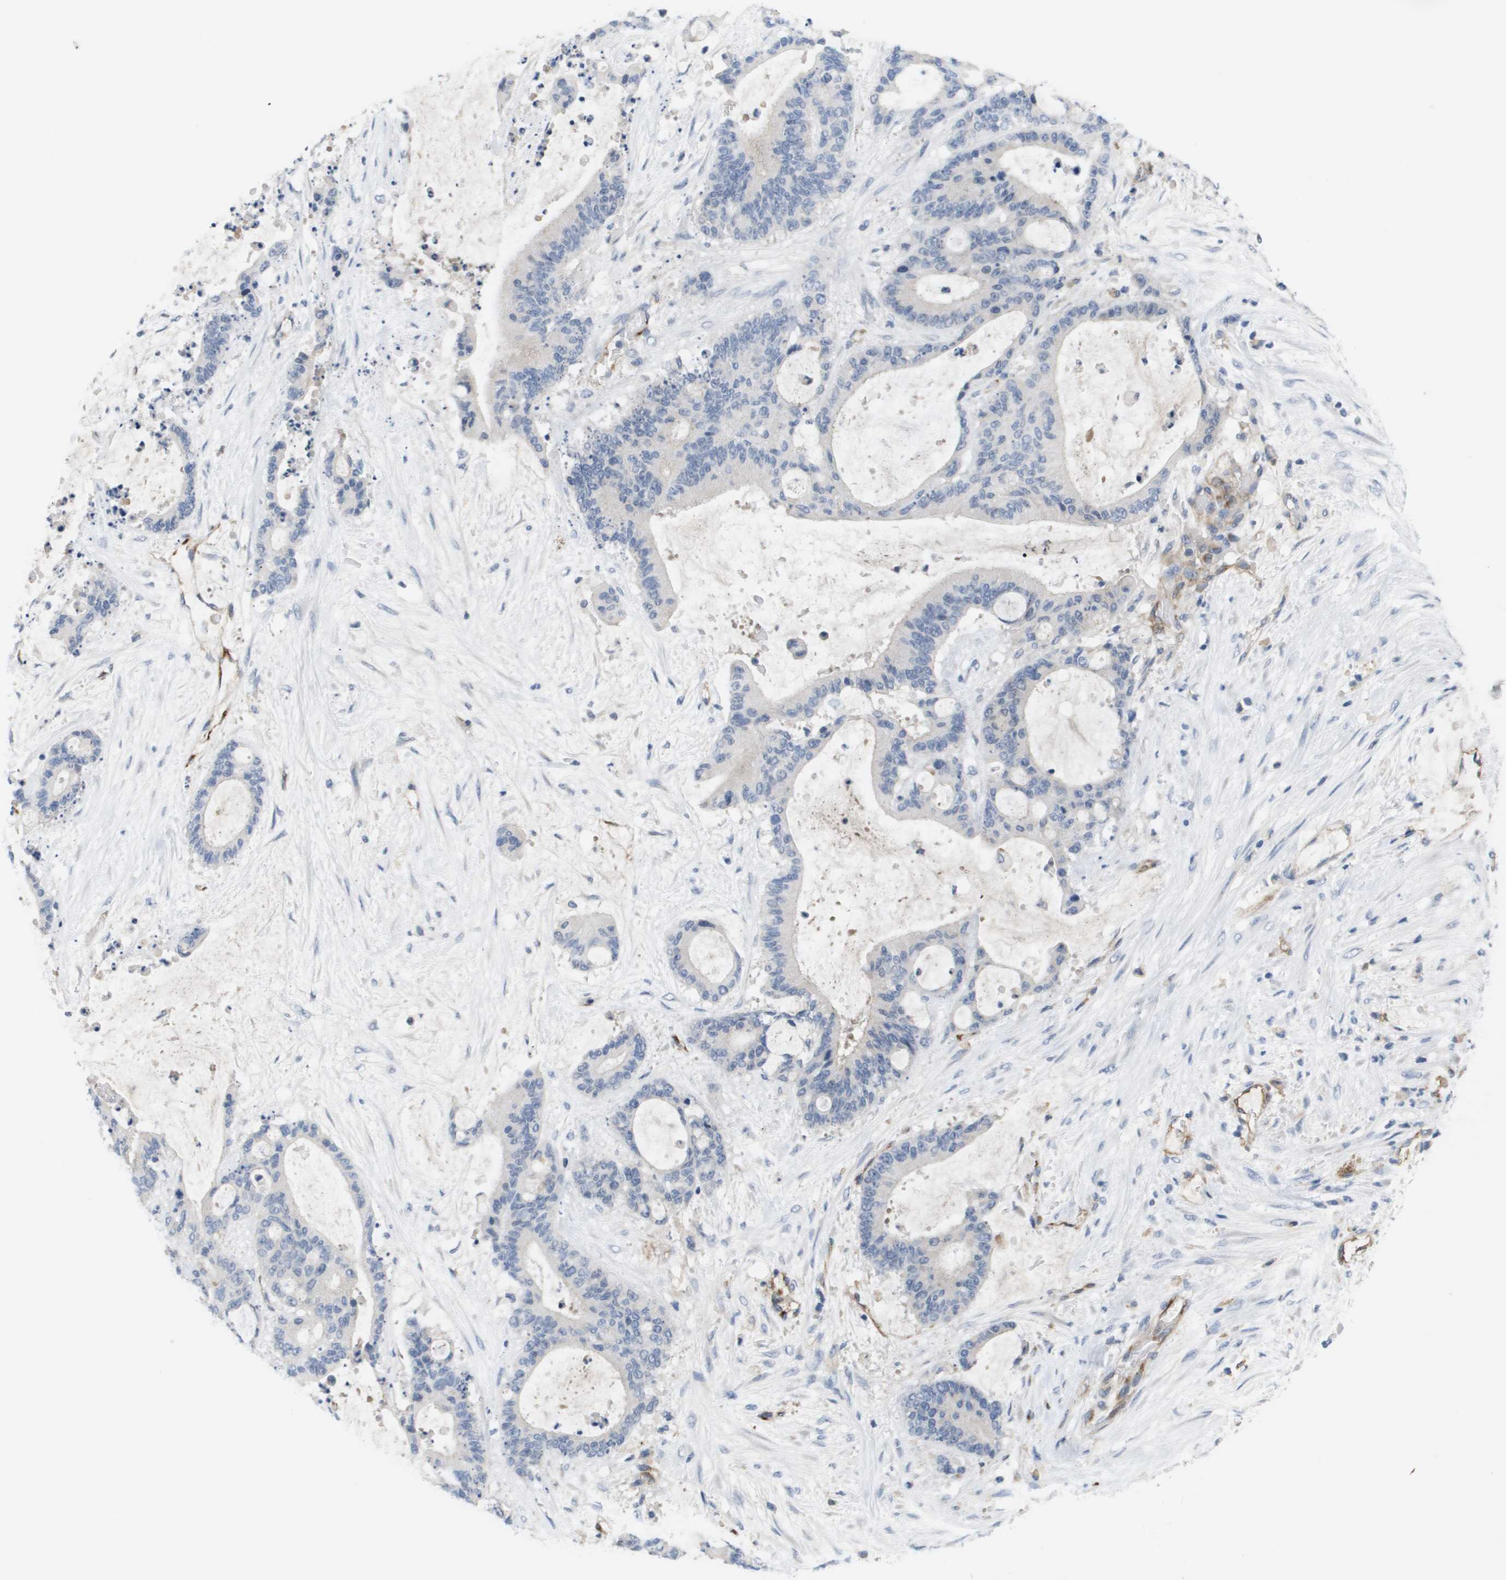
{"staining": {"intensity": "negative", "quantity": "none", "location": "none"}, "tissue": "liver cancer", "cell_type": "Tumor cells", "image_type": "cancer", "snomed": [{"axis": "morphology", "description": "Cholangiocarcinoma"}, {"axis": "topography", "description": "Liver"}], "caption": "Tumor cells are negative for protein expression in human liver cholangiocarcinoma.", "gene": "ANGPT2", "patient": {"sex": "female", "age": 73}}